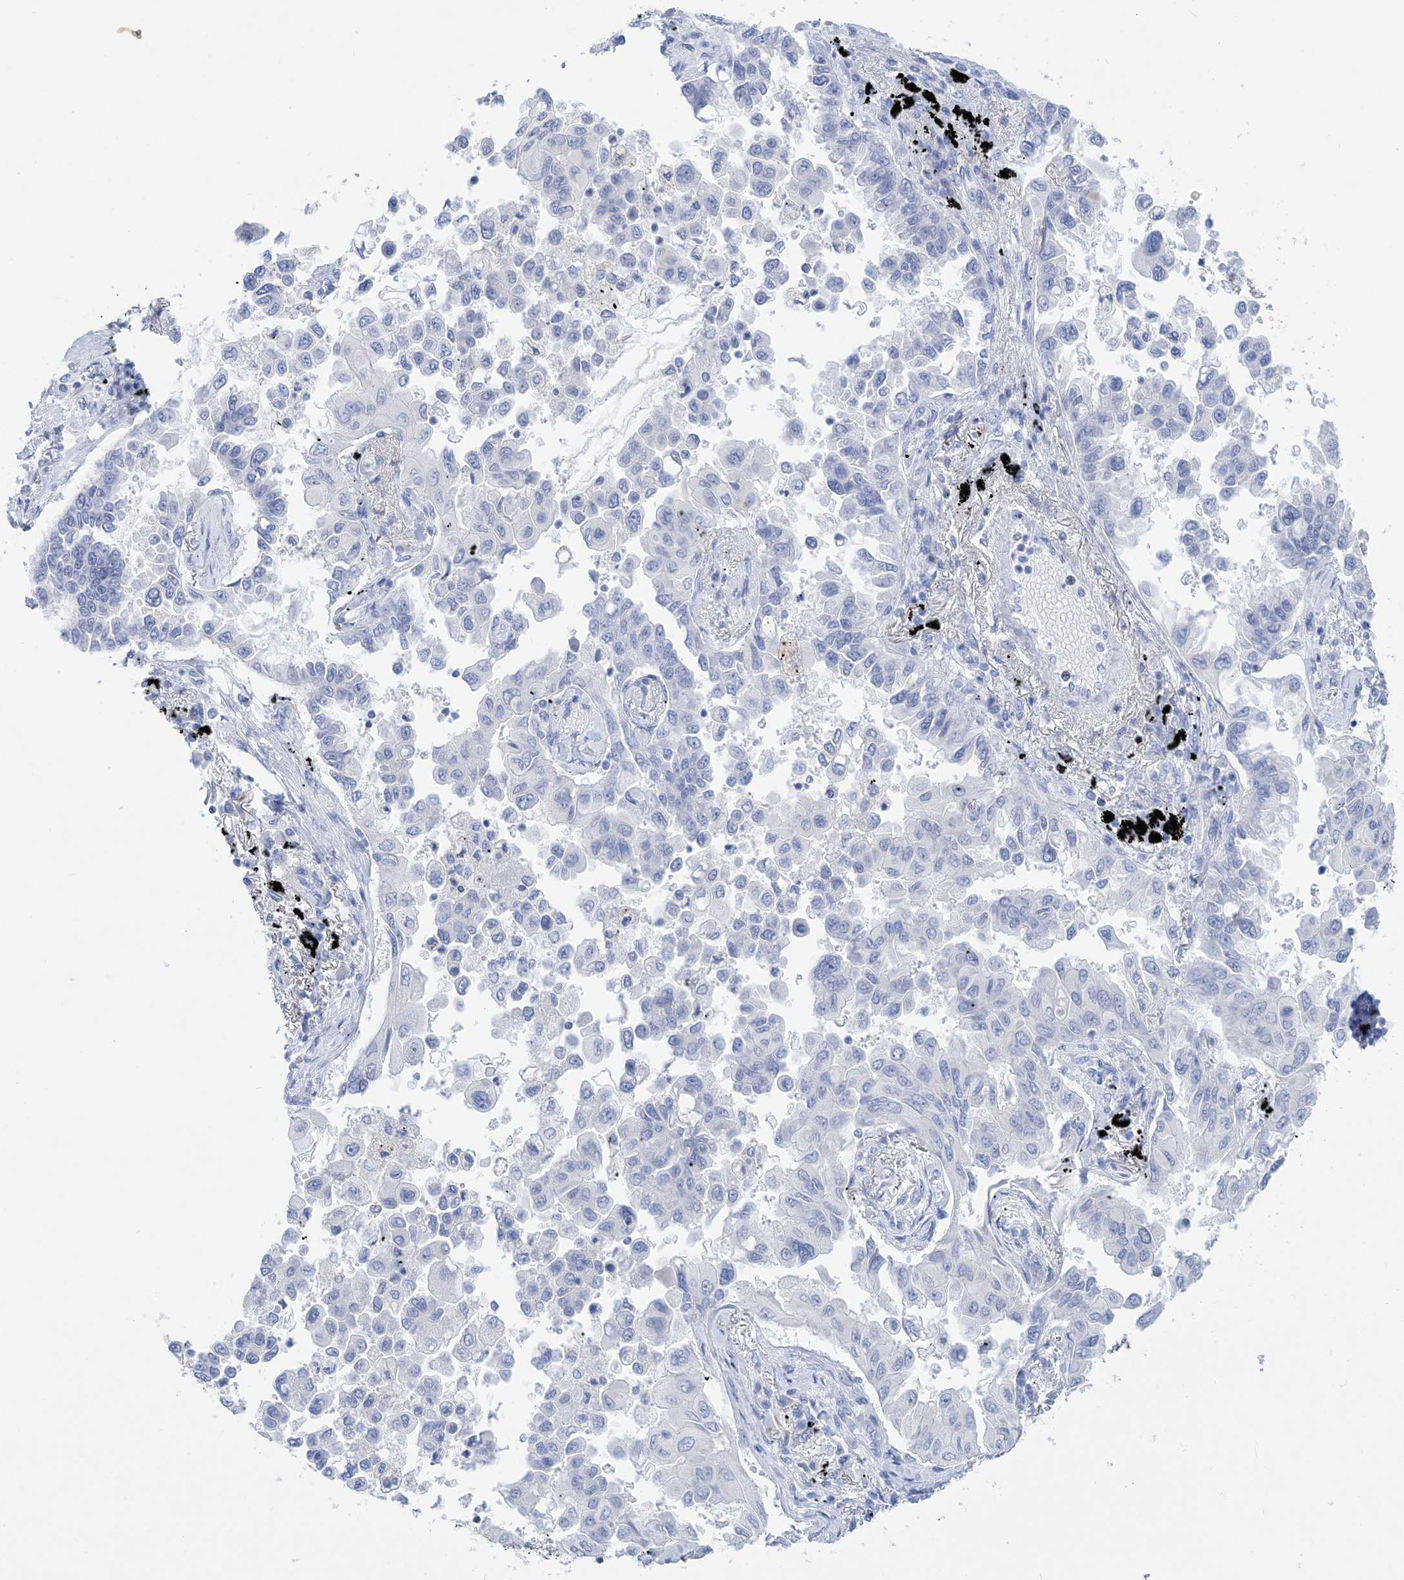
{"staining": {"intensity": "negative", "quantity": "none", "location": "none"}, "tissue": "lung cancer", "cell_type": "Tumor cells", "image_type": "cancer", "snomed": [{"axis": "morphology", "description": "Adenocarcinoma, NOS"}, {"axis": "topography", "description": "Lung"}], "caption": "IHC of human adenocarcinoma (lung) shows no staining in tumor cells.", "gene": "SH3YL1", "patient": {"sex": "female", "age": 67}}